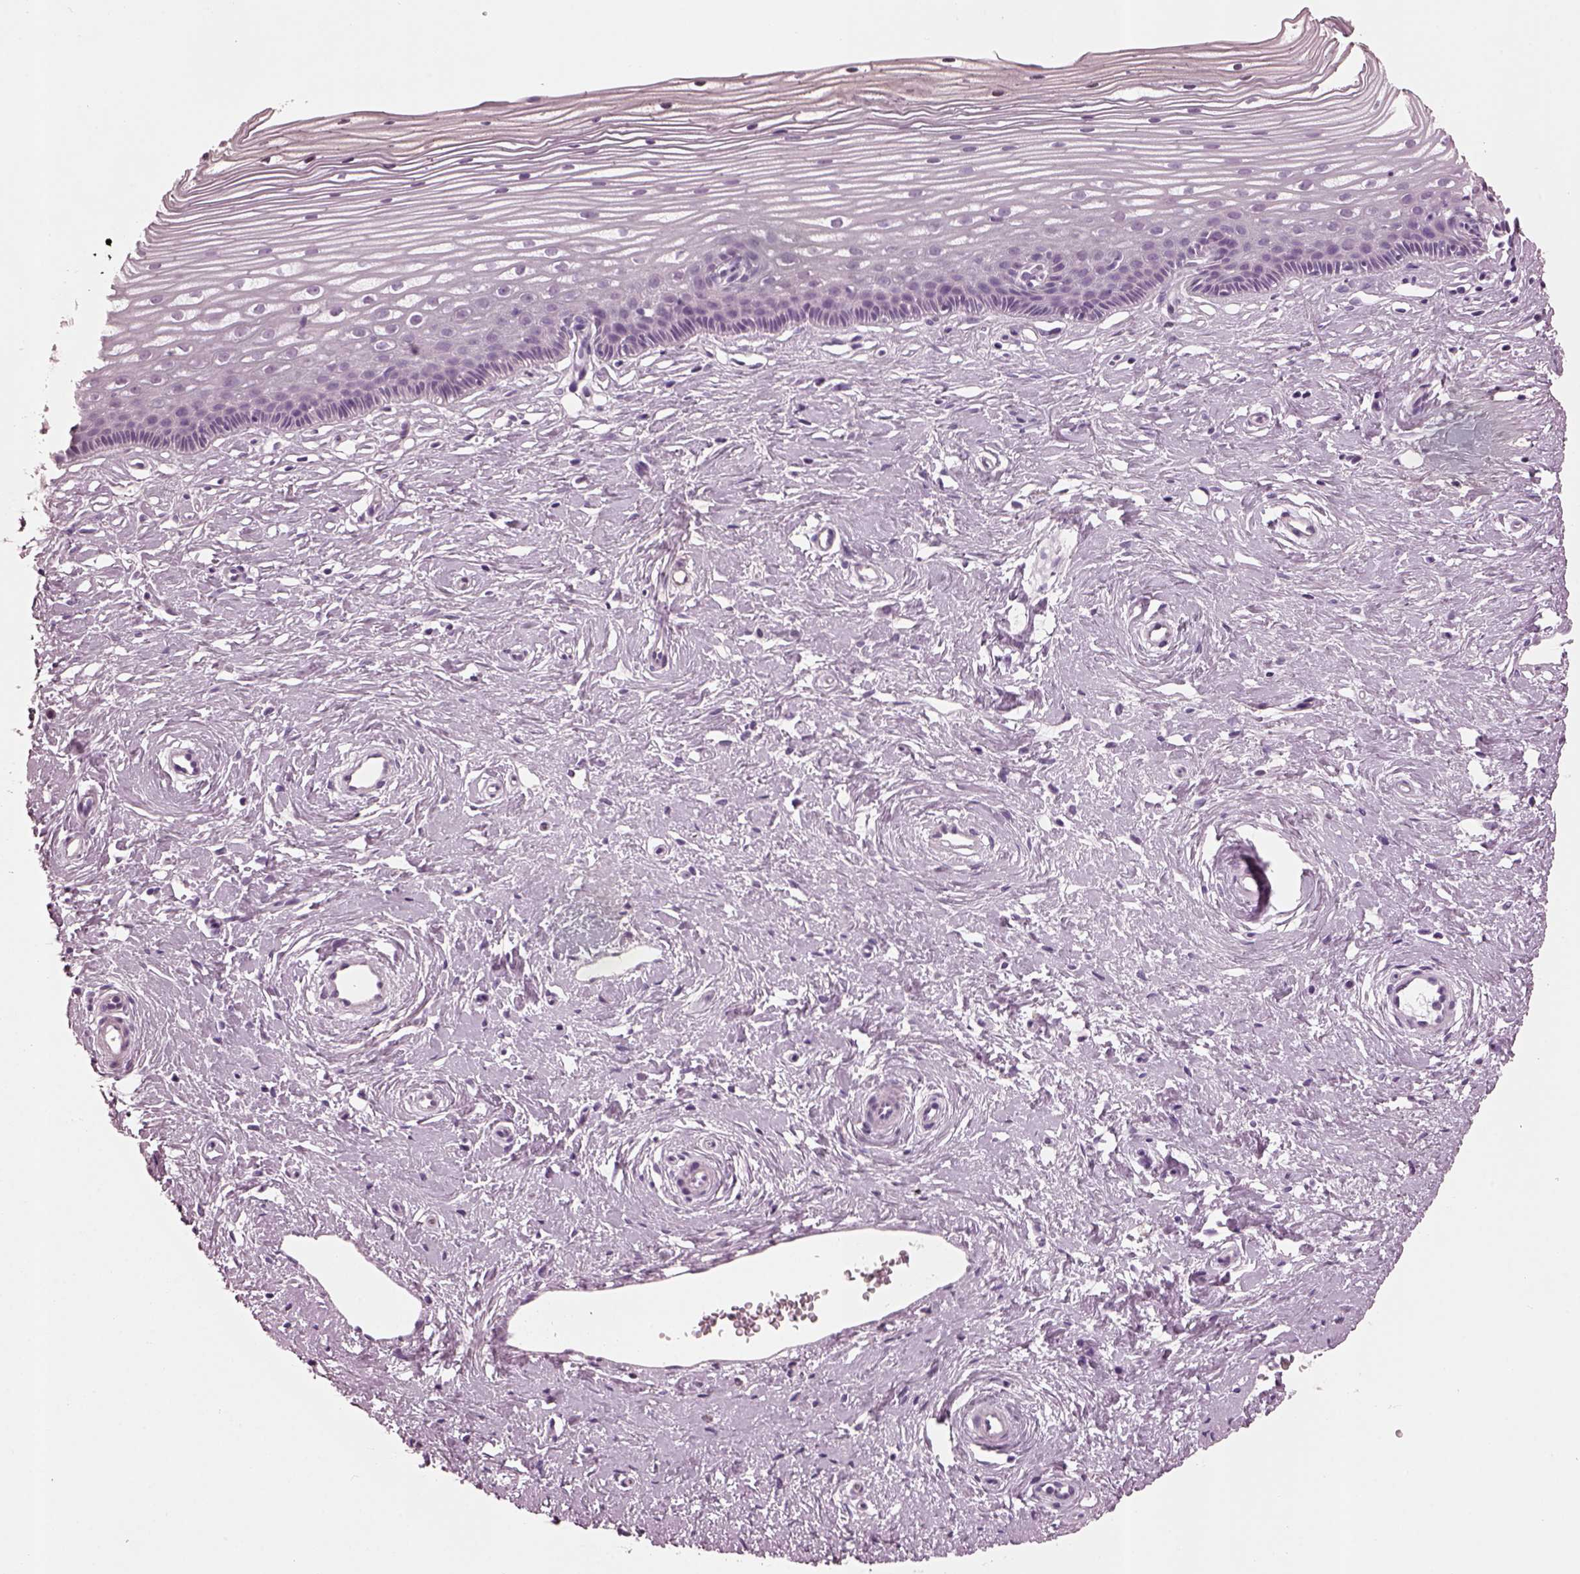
{"staining": {"intensity": "negative", "quantity": "none", "location": "none"}, "tissue": "cervix", "cell_type": "Glandular cells", "image_type": "normal", "snomed": [{"axis": "morphology", "description": "Normal tissue, NOS"}, {"axis": "topography", "description": "Cervix"}], "caption": "This photomicrograph is of unremarkable cervix stained with immunohistochemistry to label a protein in brown with the nuclei are counter-stained blue. There is no expression in glandular cells. (Immunohistochemistry, brightfield microscopy, high magnification).", "gene": "SLC6A17", "patient": {"sex": "female", "age": 40}}